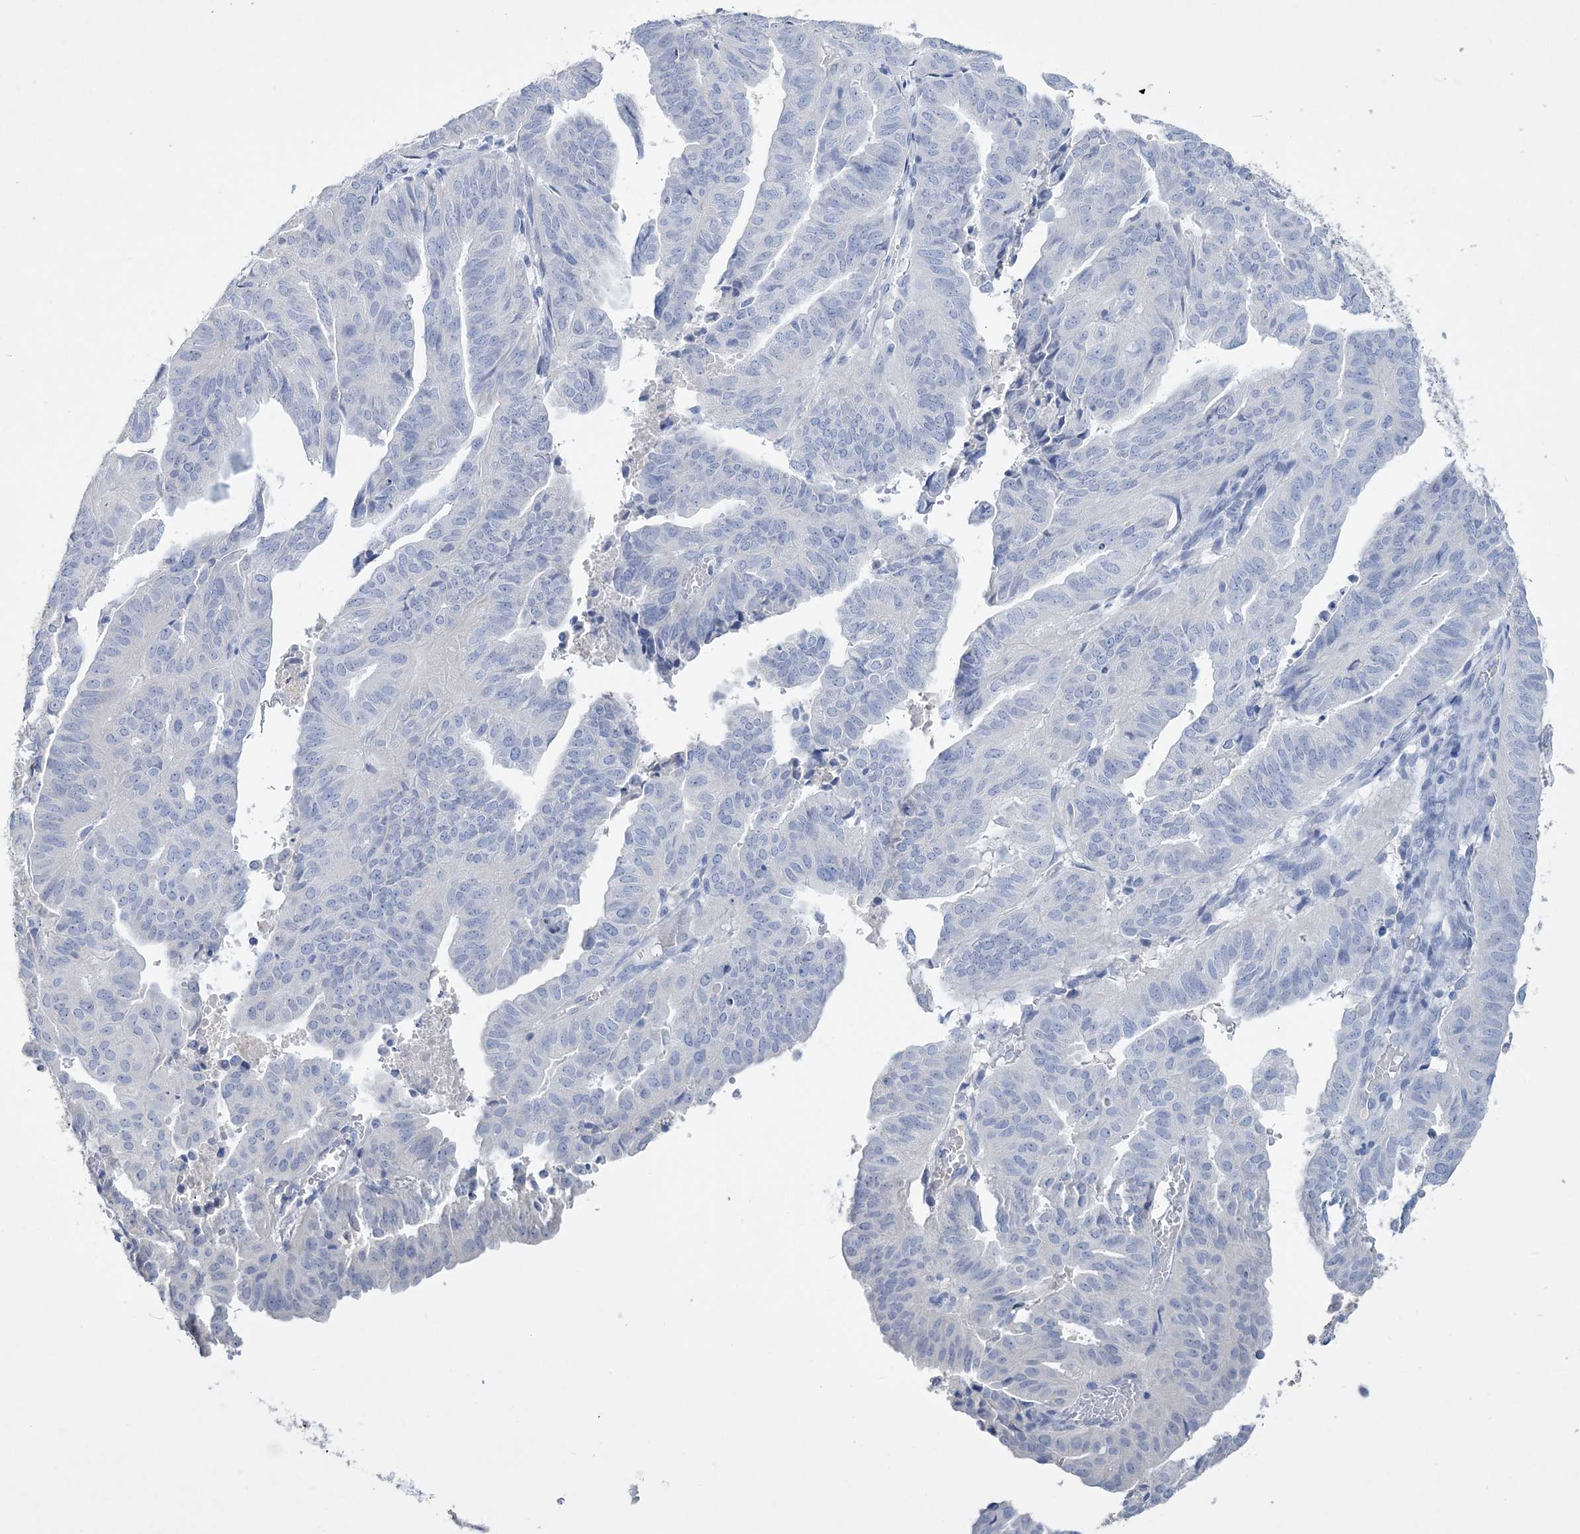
{"staining": {"intensity": "negative", "quantity": "none", "location": "none"}, "tissue": "endometrial cancer", "cell_type": "Tumor cells", "image_type": "cancer", "snomed": [{"axis": "morphology", "description": "Adenocarcinoma, NOS"}, {"axis": "topography", "description": "Uterus"}], "caption": "The histopathology image demonstrates no staining of tumor cells in endometrial cancer (adenocarcinoma).", "gene": "COPS8", "patient": {"sex": "female", "age": 77}}